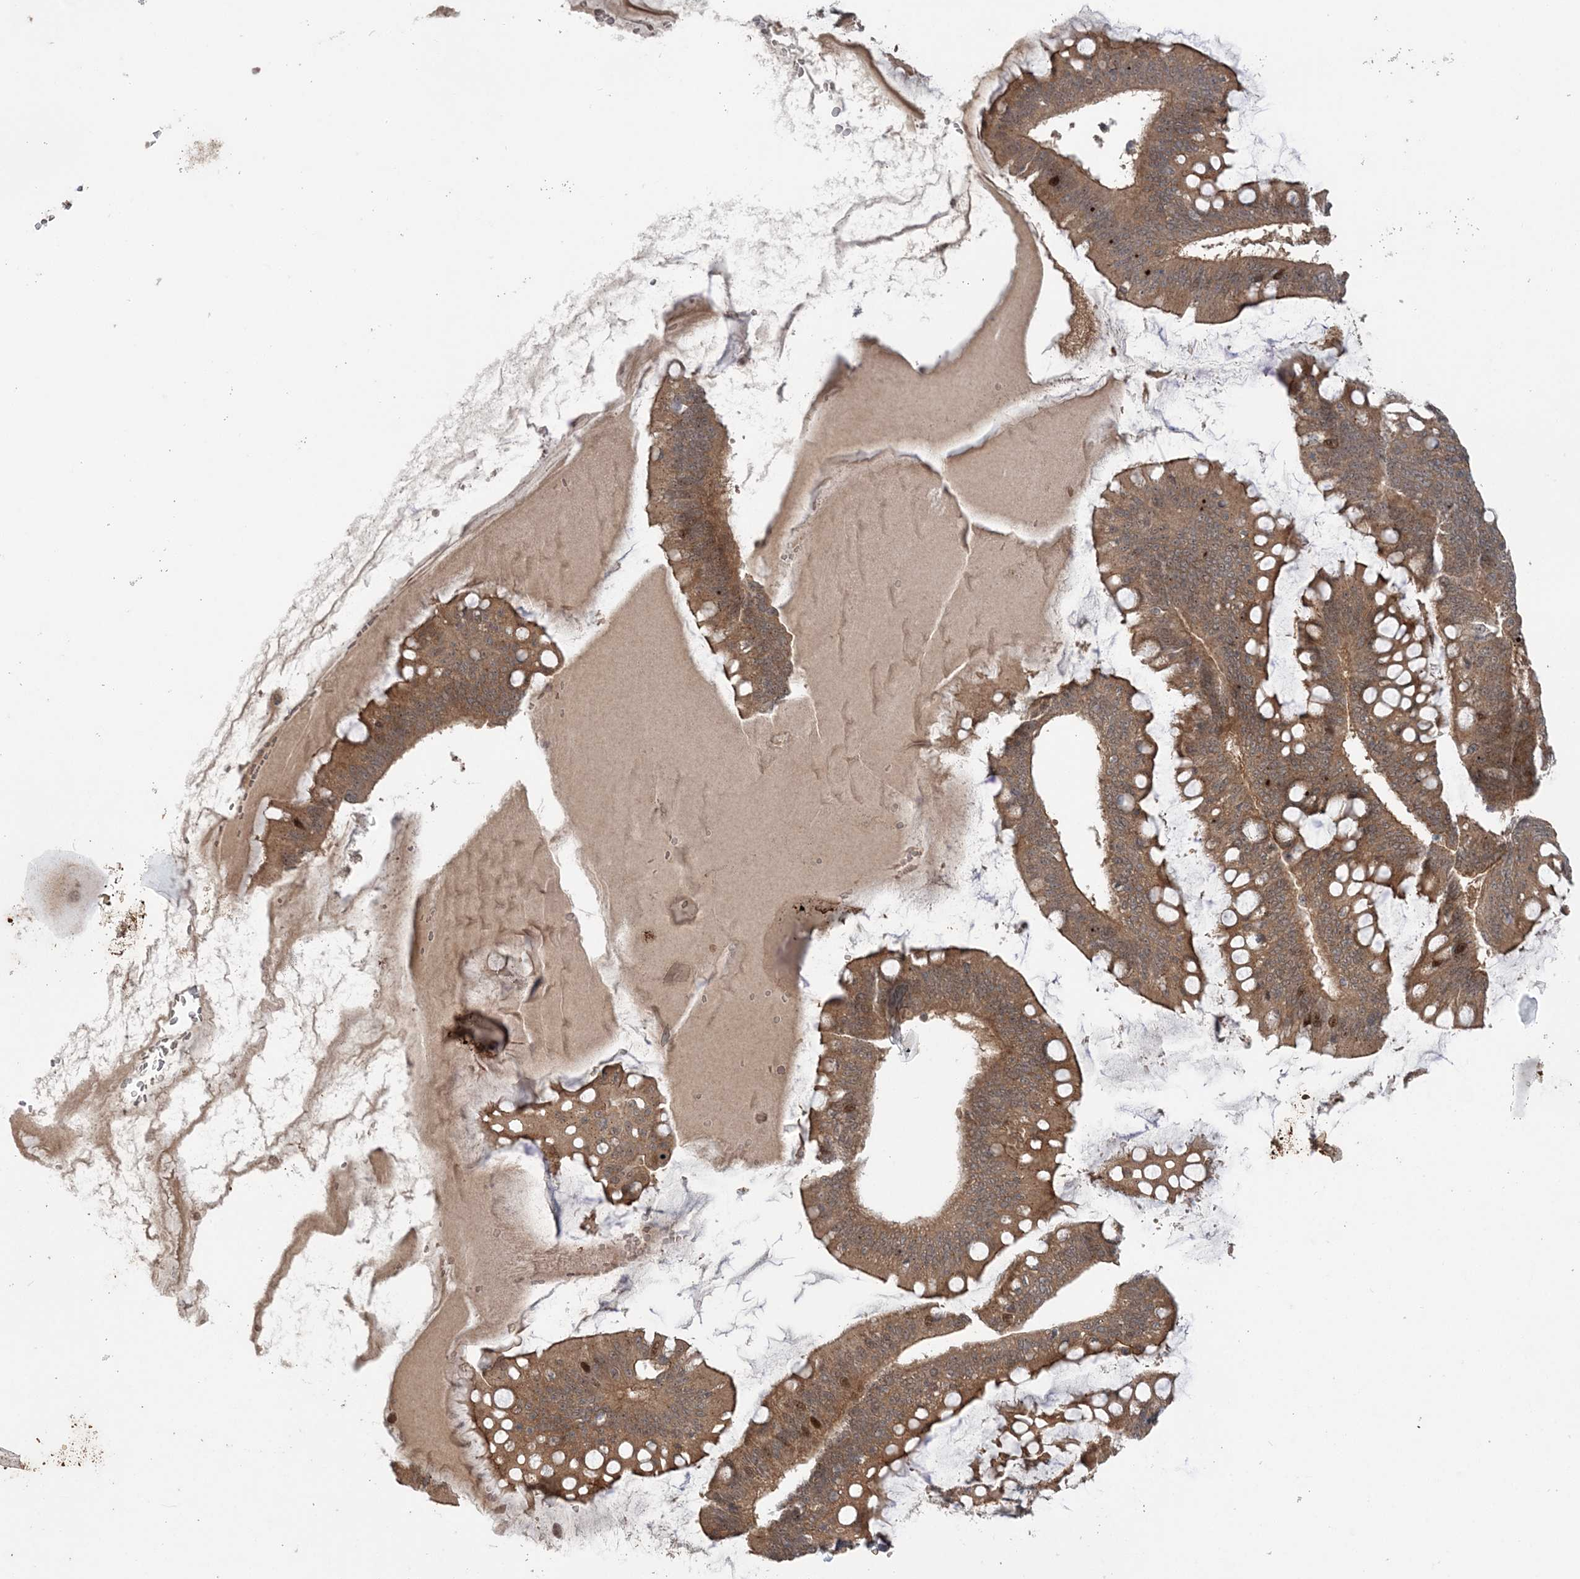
{"staining": {"intensity": "moderate", "quantity": ">75%", "location": "cytoplasmic/membranous,nuclear"}, "tissue": "ovarian cancer", "cell_type": "Tumor cells", "image_type": "cancer", "snomed": [{"axis": "morphology", "description": "Cystadenocarcinoma, mucinous, NOS"}, {"axis": "topography", "description": "Ovary"}], "caption": "About >75% of tumor cells in human ovarian cancer (mucinous cystadenocarcinoma) reveal moderate cytoplasmic/membranous and nuclear protein positivity as visualized by brown immunohistochemical staining.", "gene": "UBTD2", "patient": {"sex": "female", "age": 73}}